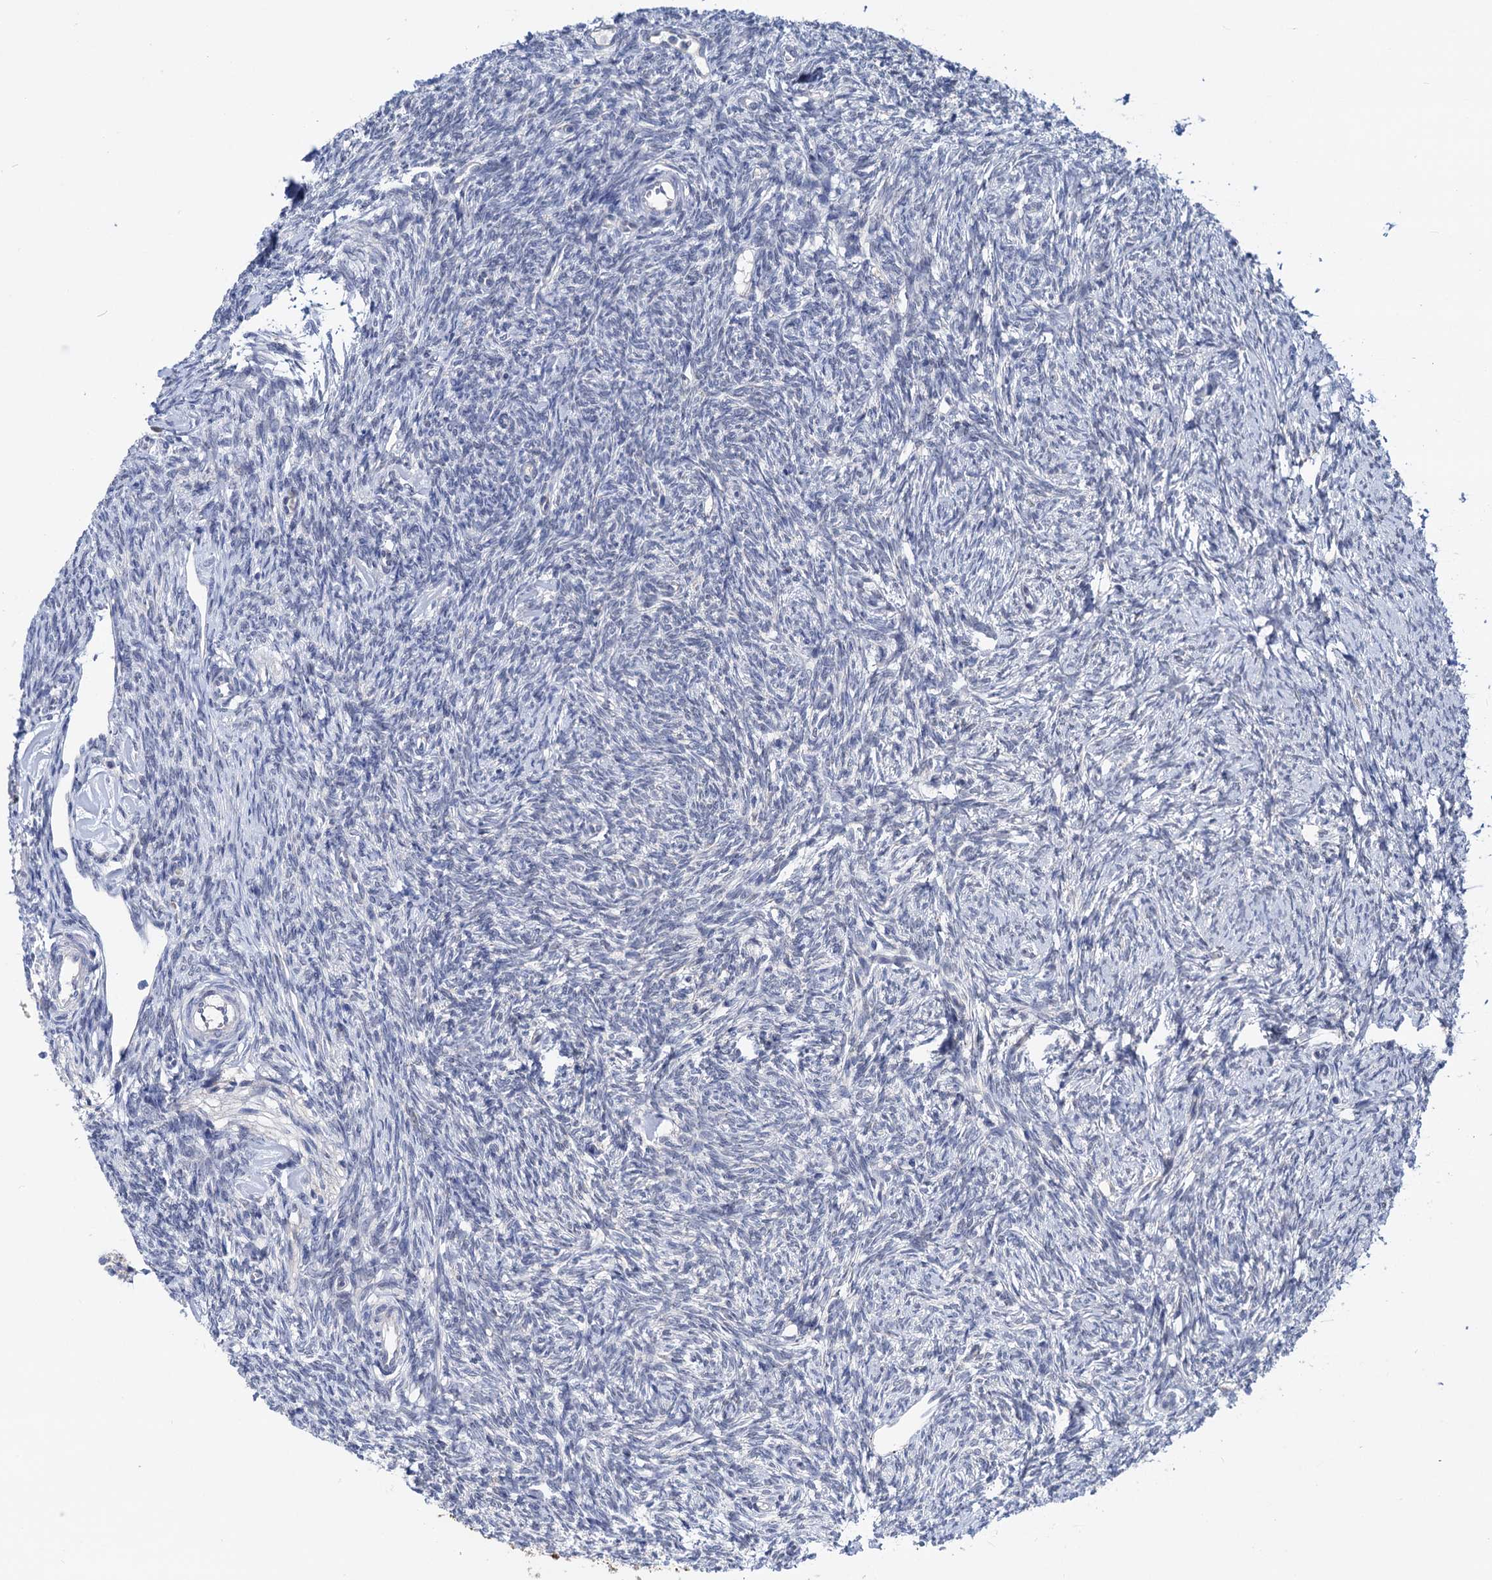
{"staining": {"intensity": "negative", "quantity": "none", "location": "none"}, "tissue": "ovary", "cell_type": "Ovarian stroma cells", "image_type": "normal", "snomed": [{"axis": "morphology", "description": "Normal tissue, NOS"}, {"axis": "morphology", "description": "Cyst, NOS"}, {"axis": "topography", "description": "Ovary"}], "caption": "IHC image of benign ovary: human ovary stained with DAB shows no significant protein expression in ovarian stroma cells.", "gene": "ZNRD2", "patient": {"sex": "female", "age": 33}}